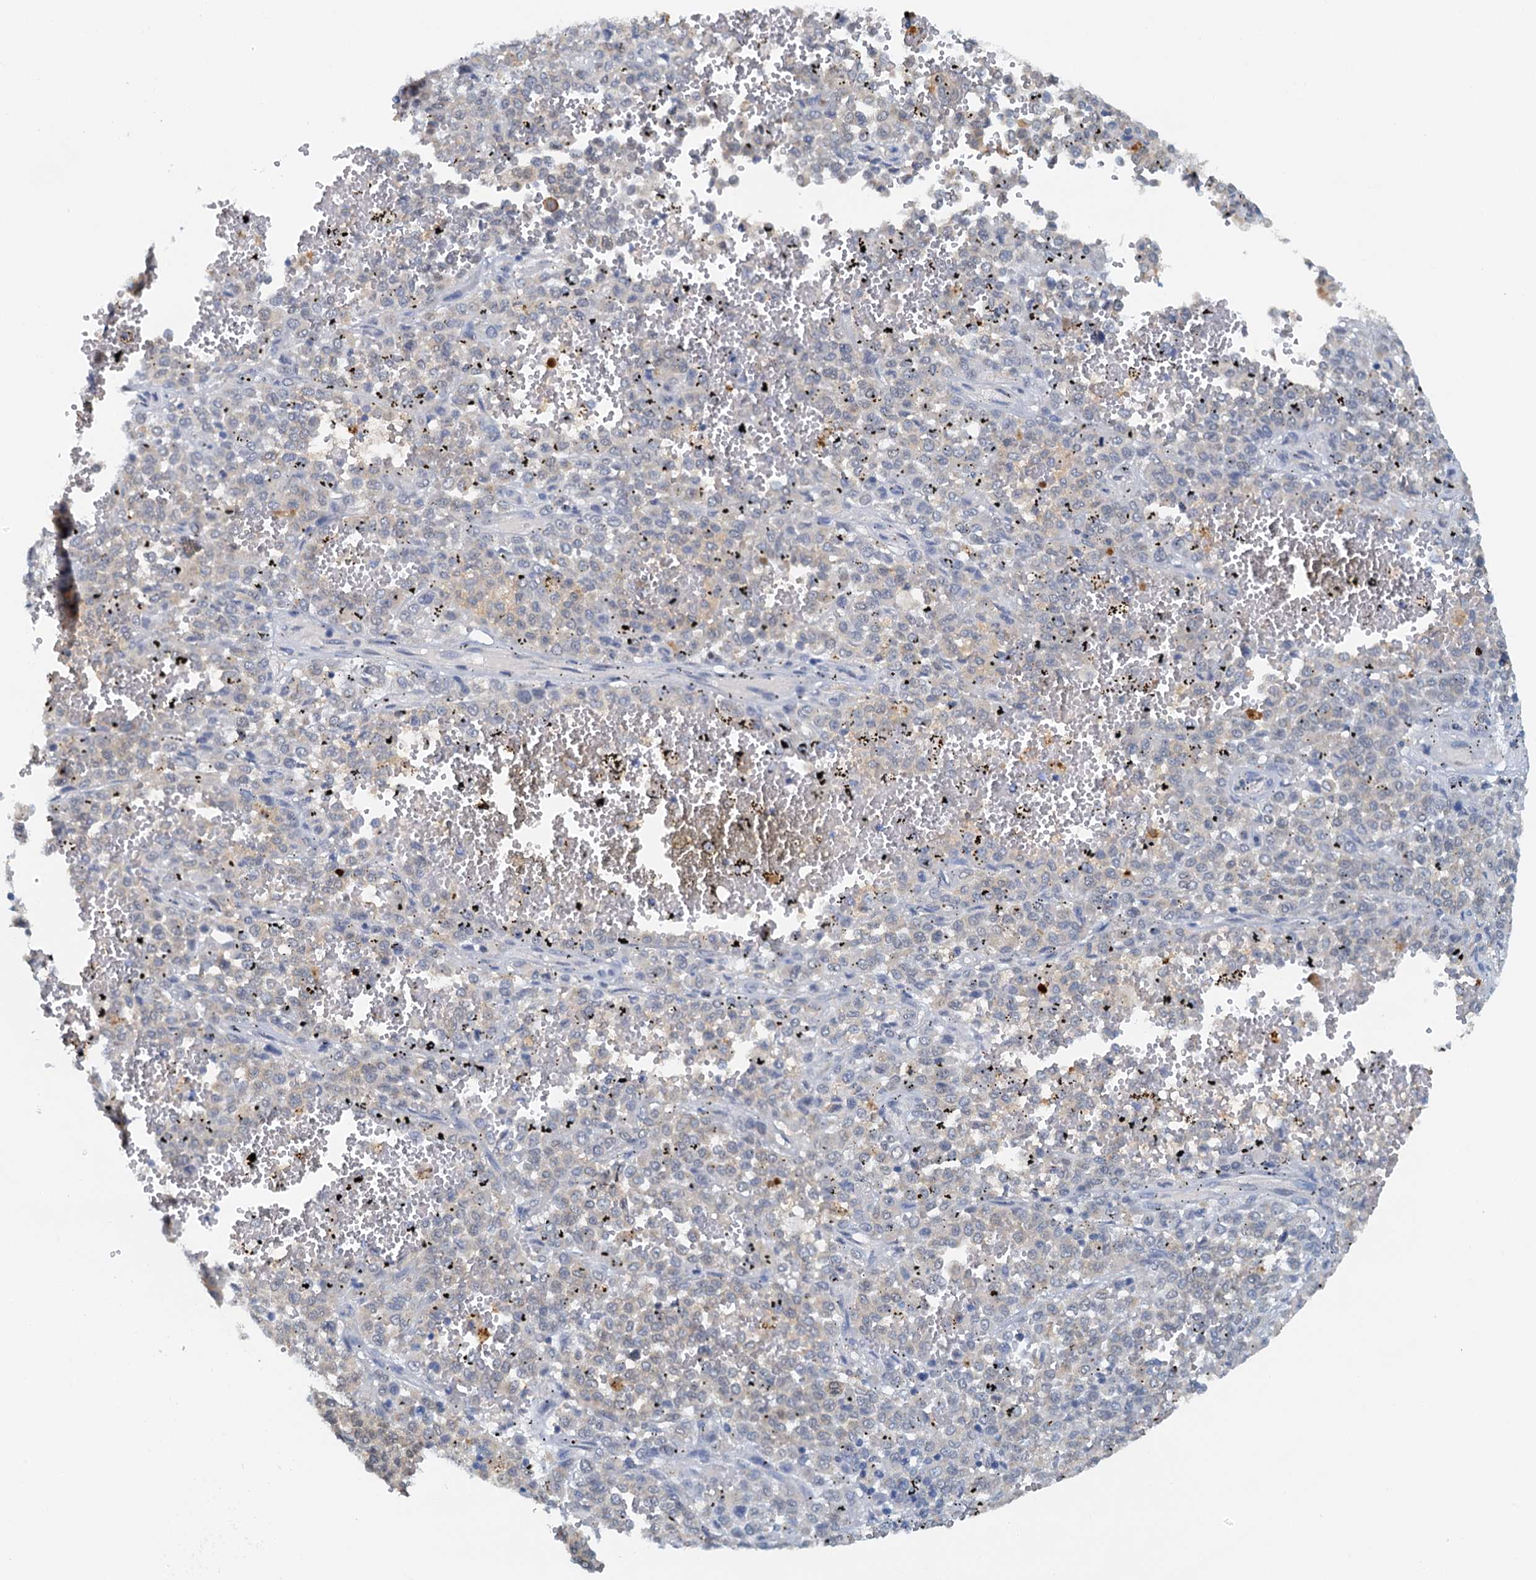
{"staining": {"intensity": "weak", "quantity": "<25%", "location": "cytoplasmic/membranous"}, "tissue": "melanoma", "cell_type": "Tumor cells", "image_type": "cancer", "snomed": [{"axis": "morphology", "description": "Malignant melanoma, Metastatic site"}, {"axis": "topography", "description": "Pancreas"}], "caption": "Tumor cells show no significant protein expression in melanoma.", "gene": "DTD1", "patient": {"sex": "female", "age": 30}}